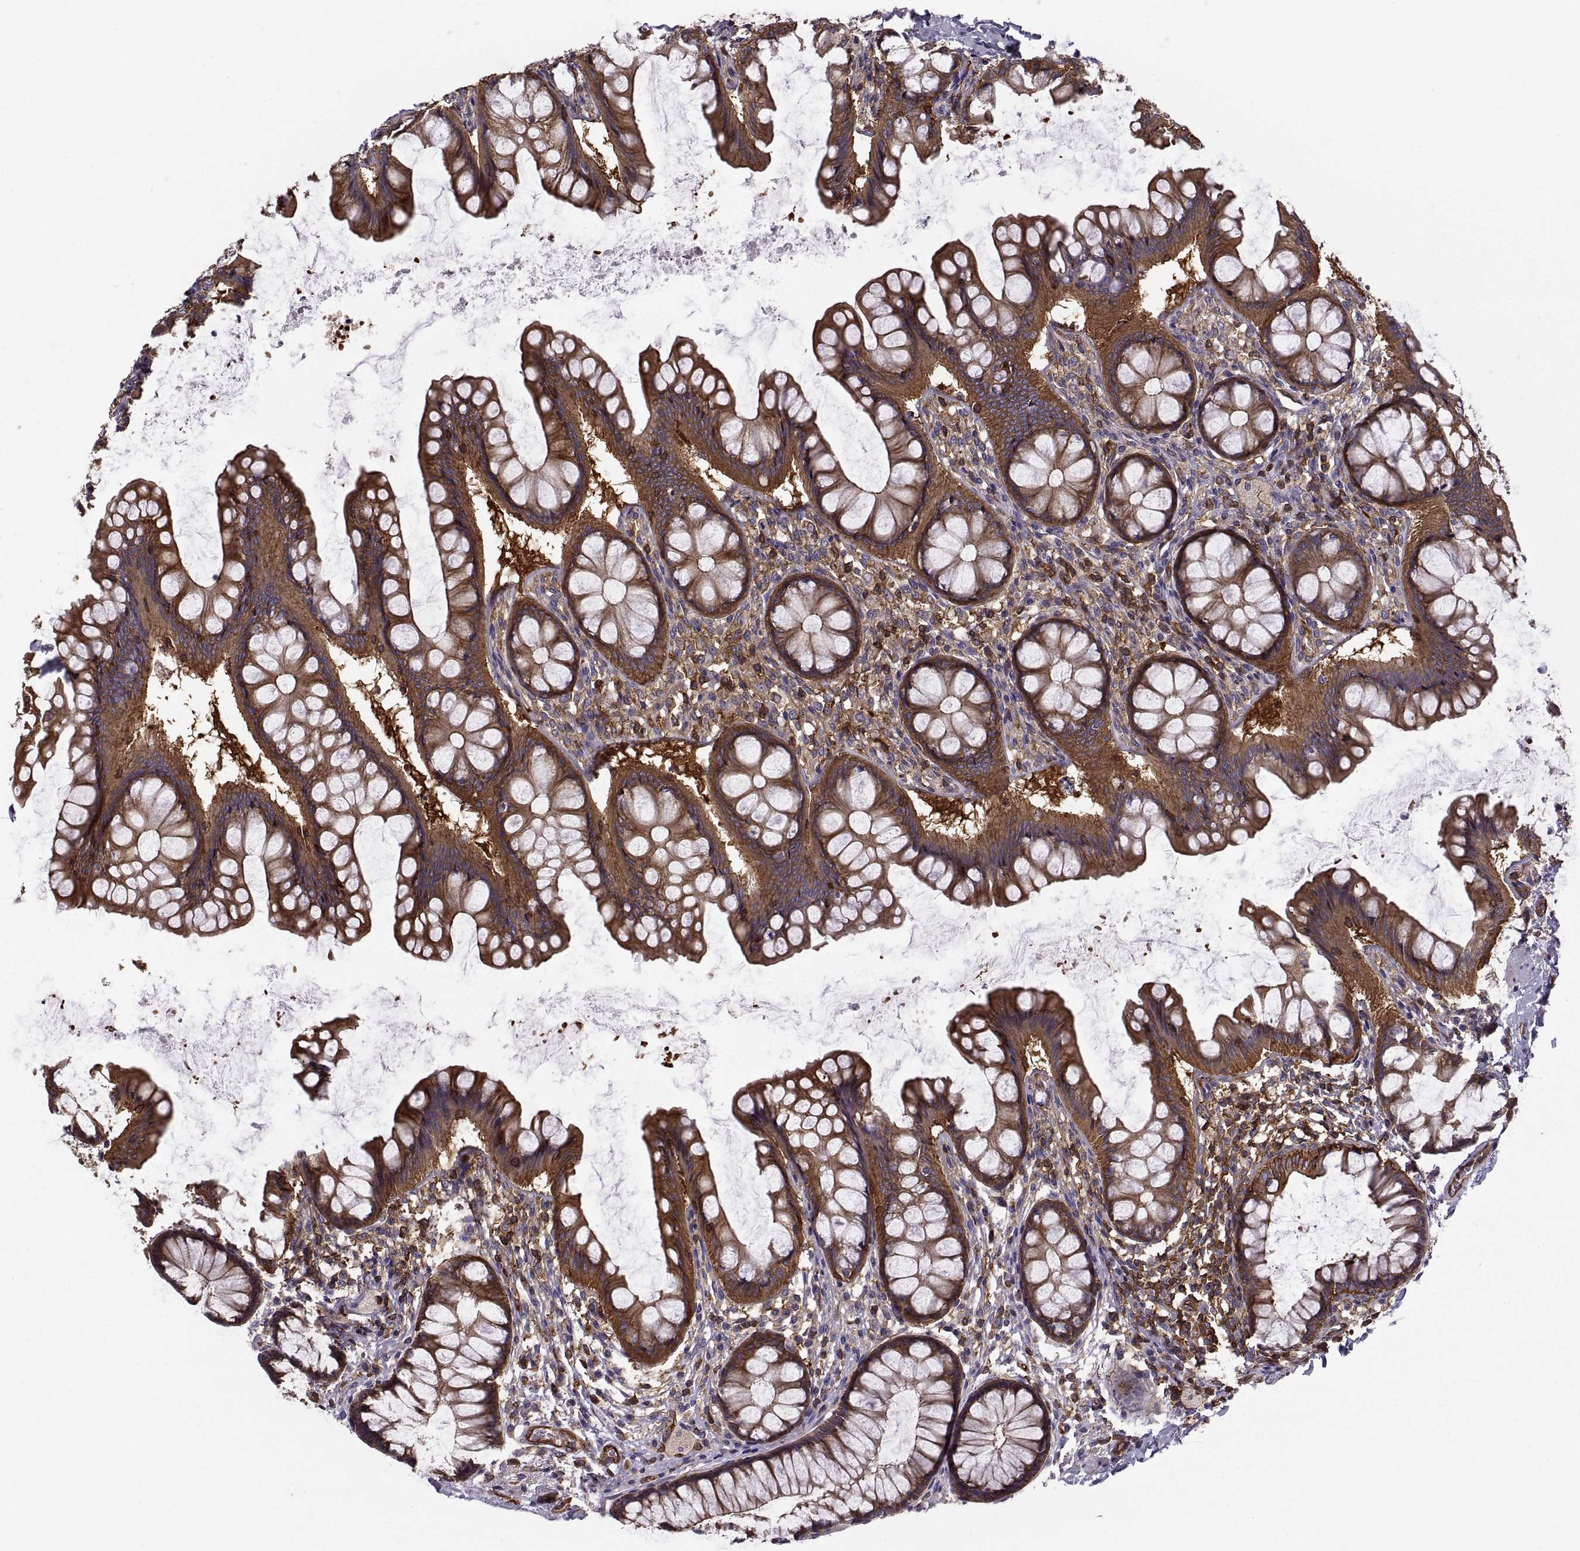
{"staining": {"intensity": "strong", "quantity": ">75%", "location": "cytoplasmic/membranous"}, "tissue": "colon", "cell_type": "Endothelial cells", "image_type": "normal", "snomed": [{"axis": "morphology", "description": "Normal tissue, NOS"}, {"axis": "topography", "description": "Colon"}], "caption": "Immunohistochemical staining of unremarkable colon reveals high levels of strong cytoplasmic/membranous expression in about >75% of endothelial cells. (DAB (3,3'-diaminobenzidine) IHC, brown staining for protein, blue staining for nuclei).", "gene": "MYH9", "patient": {"sex": "female", "age": 65}}